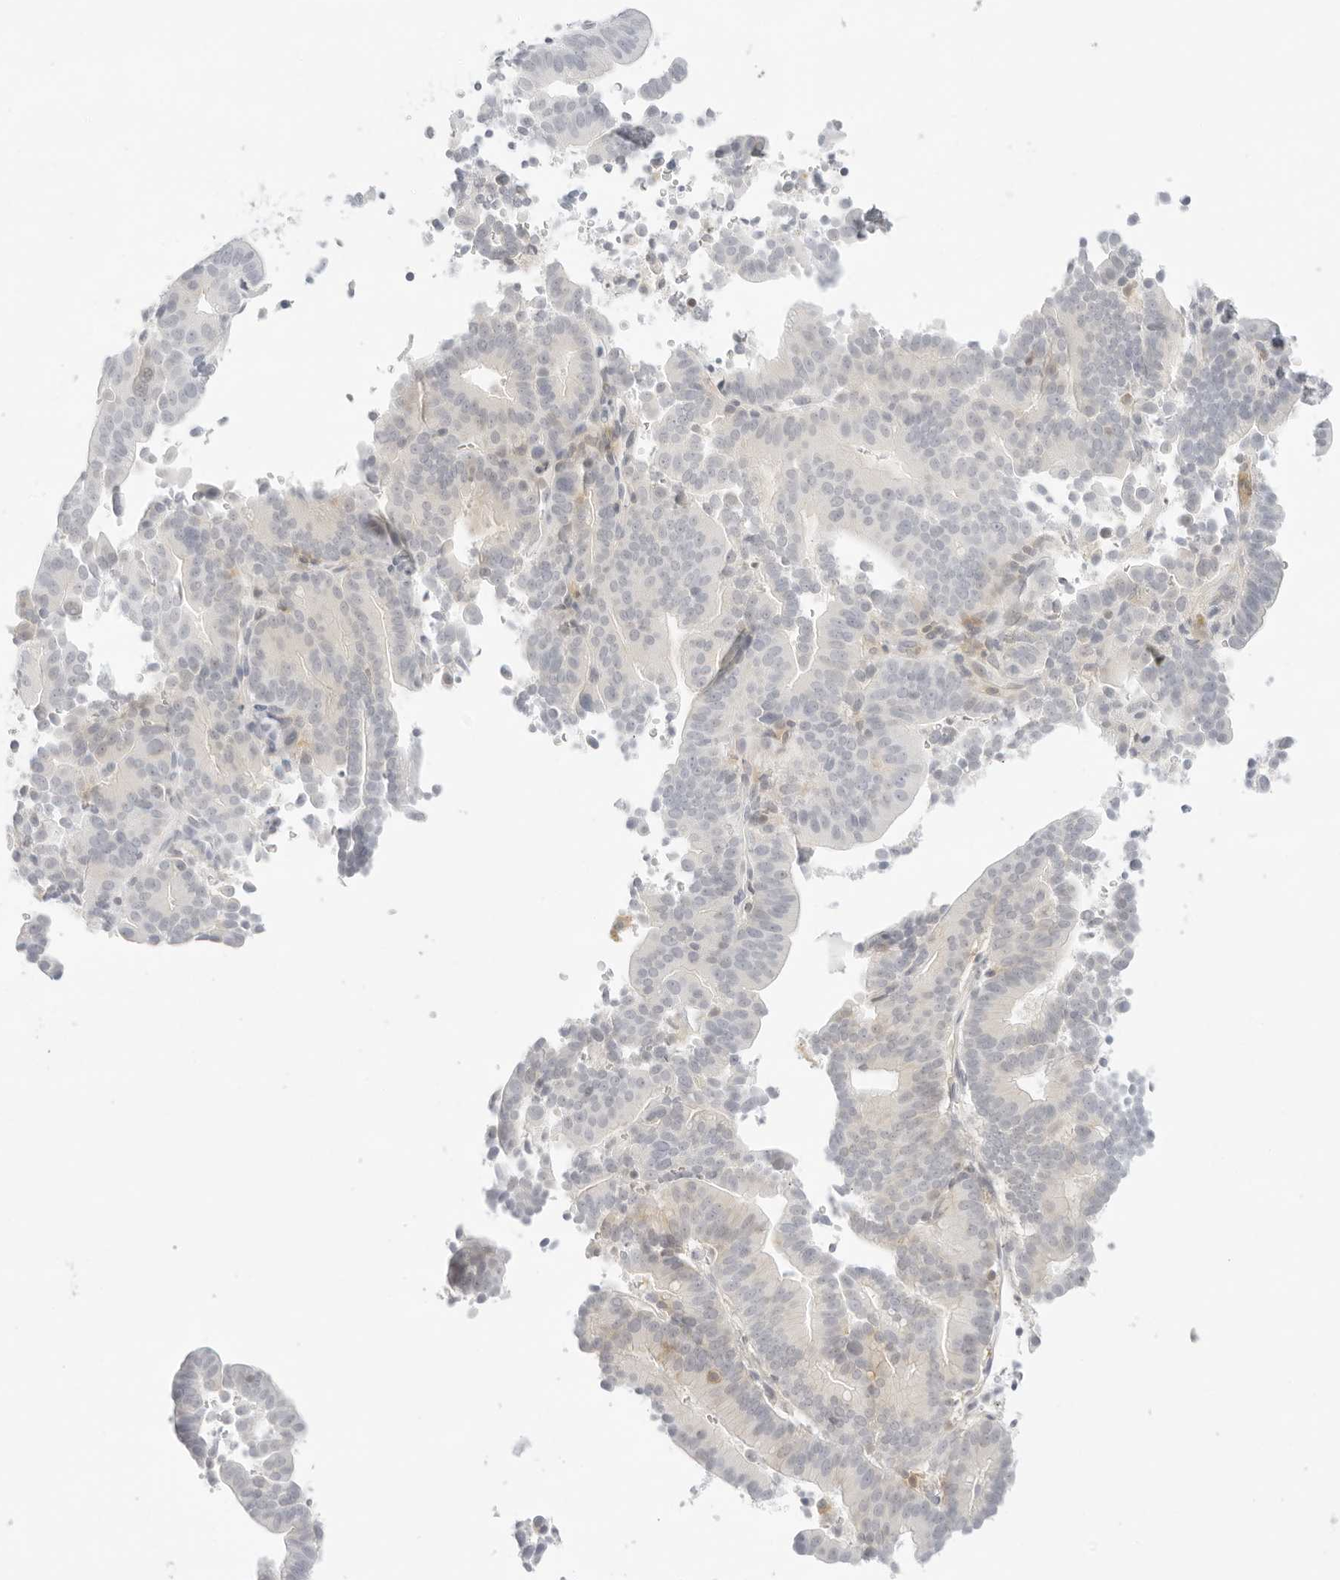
{"staining": {"intensity": "weak", "quantity": "<25%", "location": "cytoplasmic/membranous"}, "tissue": "liver cancer", "cell_type": "Tumor cells", "image_type": "cancer", "snomed": [{"axis": "morphology", "description": "Cholangiocarcinoma"}, {"axis": "topography", "description": "Liver"}], "caption": "A micrograph of human liver cancer (cholangiocarcinoma) is negative for staining in tumor cells.", "gene": "TNFRSF14", "patient": {"sex": "female", "age": 75}}